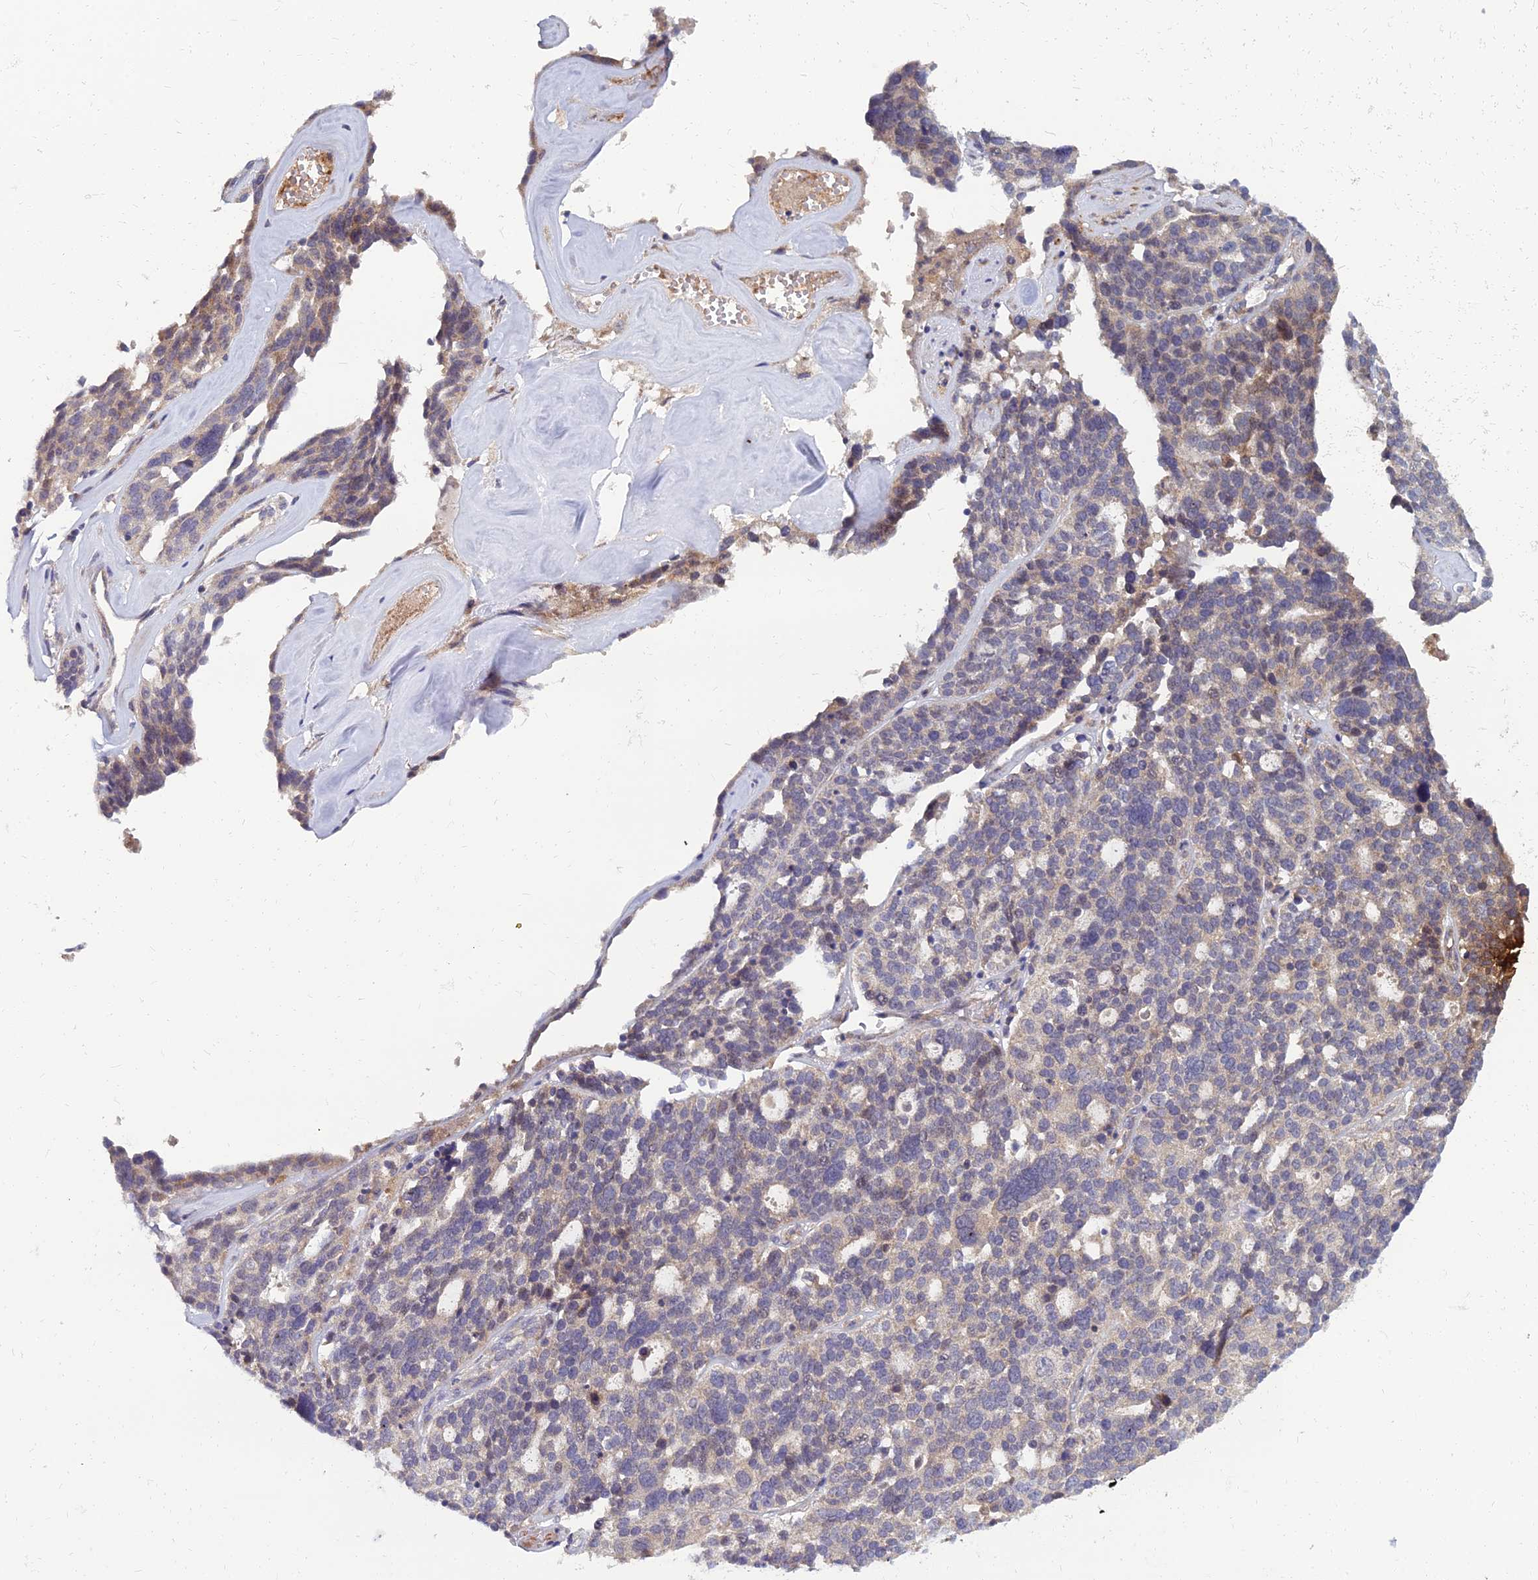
{"staining": {"intensity": "negative", "quantity": "none", "location": "none"}, "tissue": "ovarian cancer", "cell_type": "Tumor cells", "image_type": "cancer", "snomed": [{"axis": "morphology", "description": "Cystadenocarcinoma, serous, NOS"}, {"axis": "topography", "description": "Ovary"}], "caption": "Ovarian serous cystadenocarcinoma stained for a protein using immunohistochemistry exhibits no expression tumor cells.", "gene": "NPY", "patient": {"sex": "female", "age": 59}}